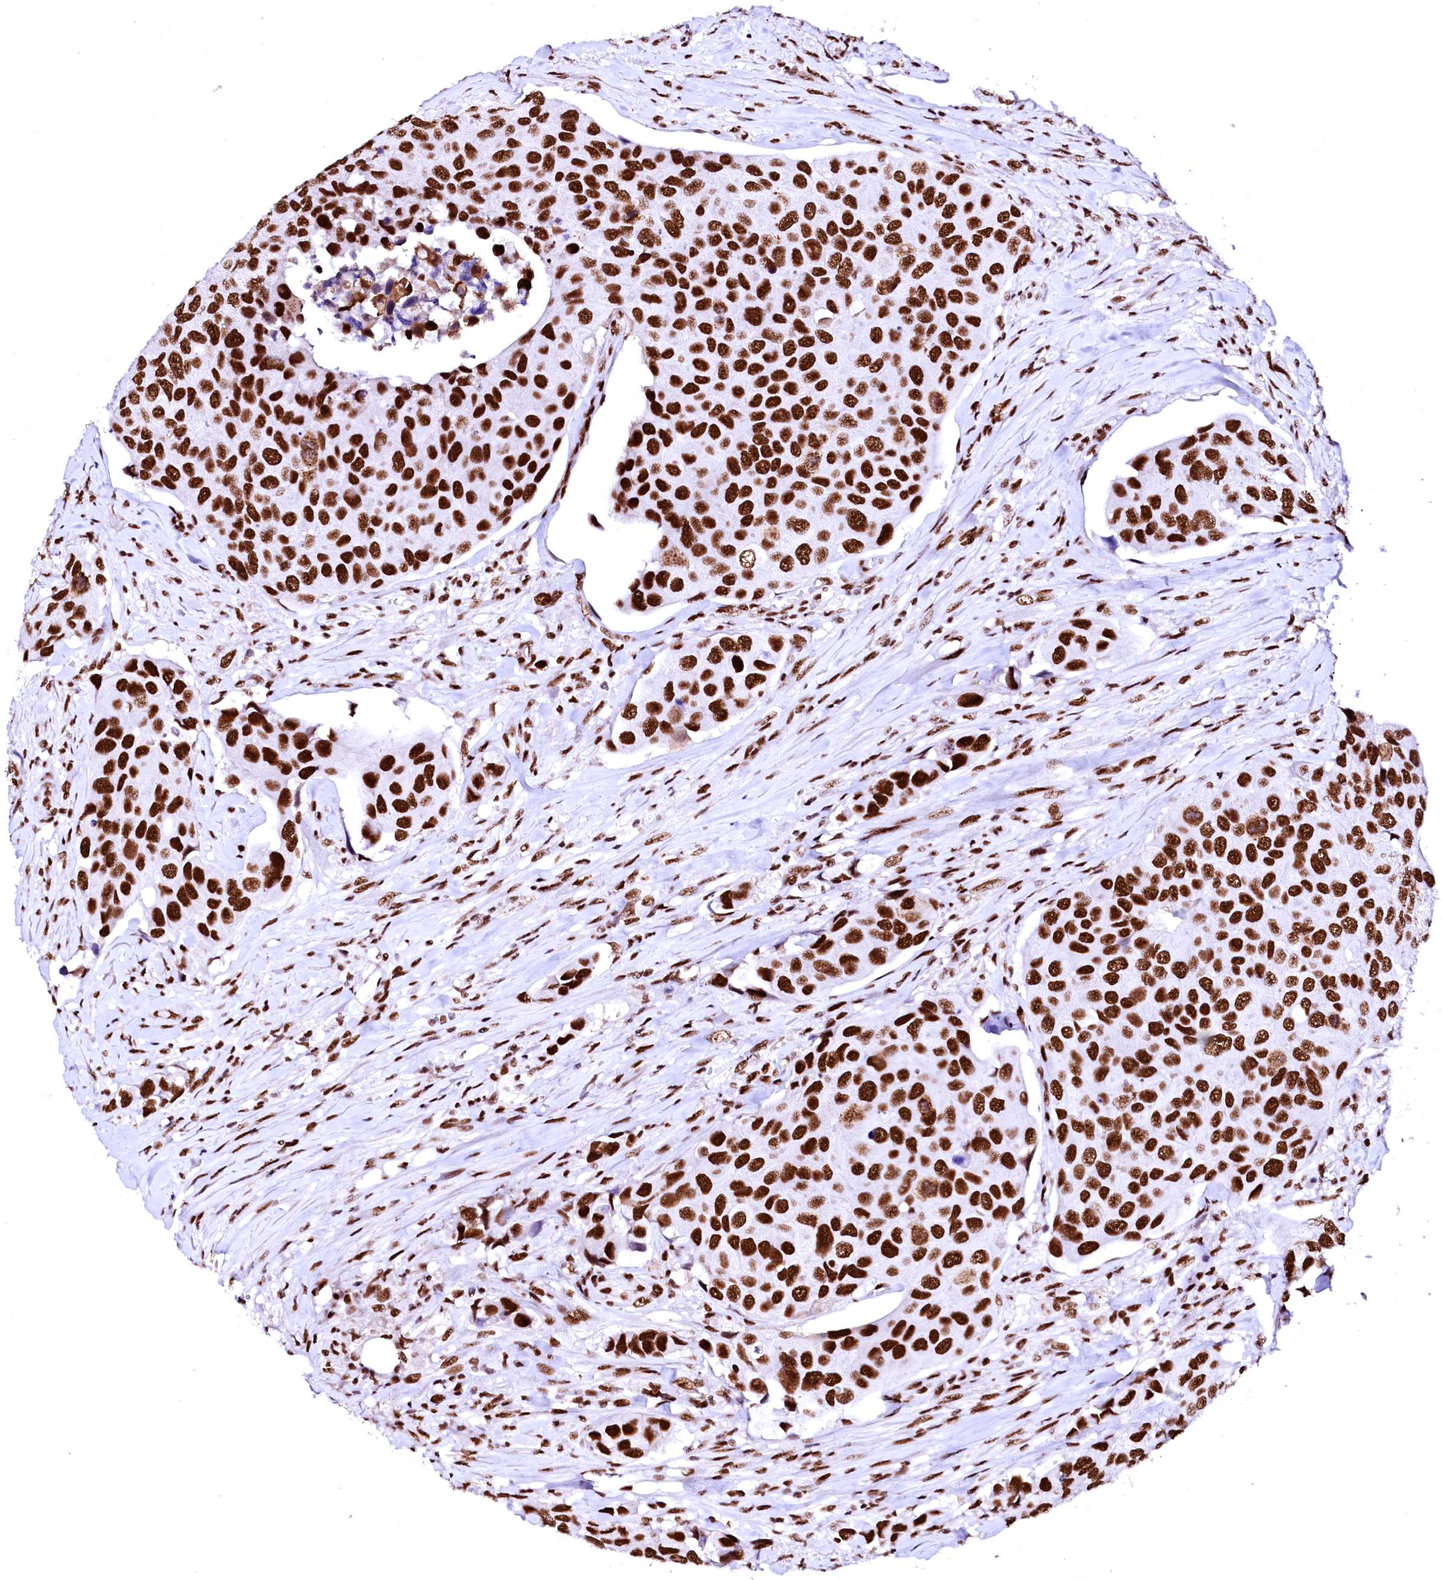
{"staining": {"intensity": "strong", "quantity": ">75%", "location": "nuclear"}, "tissue": "urothelial cancer", "cell_type": "Tumor cells", "image_type": "cancer", "snomed": [{"axis": "morphology", "description": "Urothelial carcinoma, High grade"}, {"axis": "topography", "description": "Urinary bladder"}], "caption": "Immunohistochemistry of human high-grade urothelial carcinoma exhibits high levels of strong nuclear positivity in approximately >75% of tumor cells.", "gene": "CPSF6", "patient": {"sex": "male", "age": 74}}